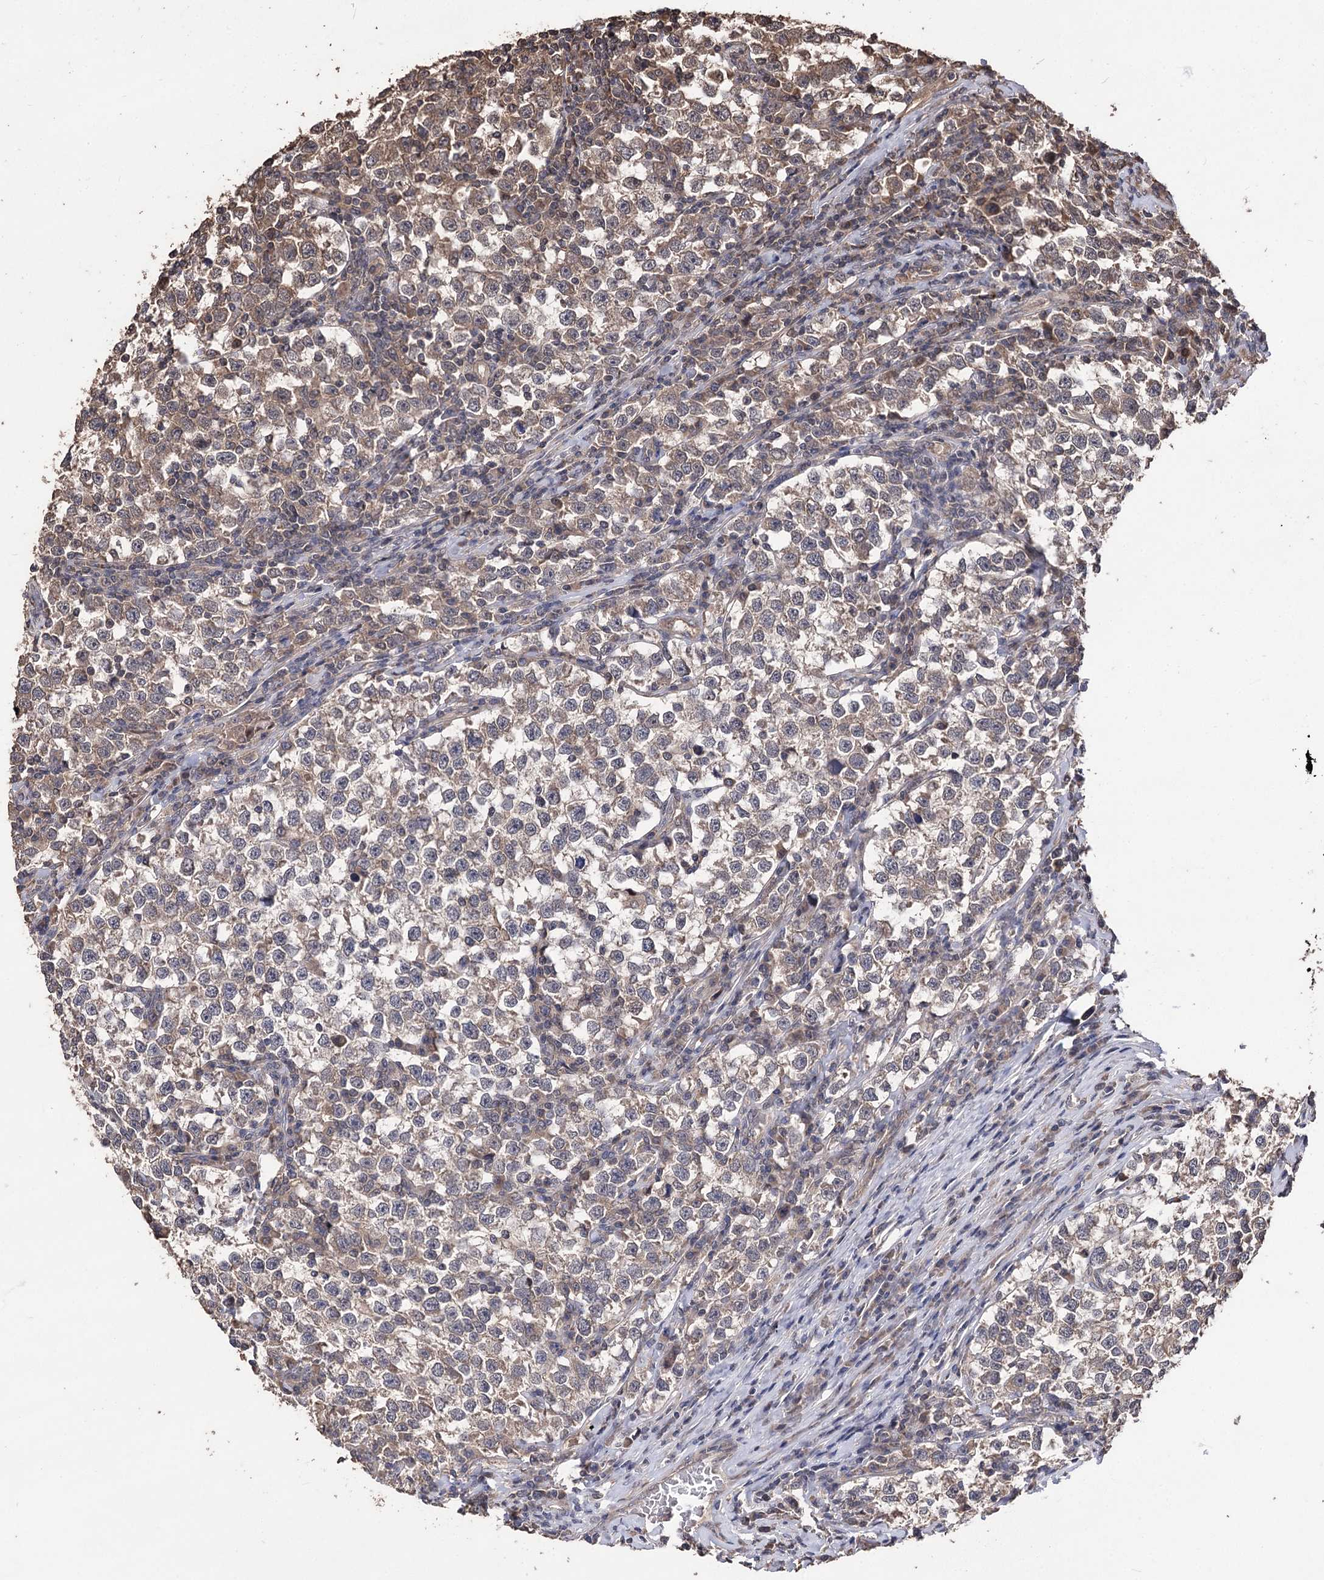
{"staining": {"intensity": "weak", "quantity": "25%-75%", "location": "cytoplasmic/membranous"}, "tissue": "testis cancer", "cell_type": "Tumor cells", "image_type": "cancer", "snomed": [{"axis": "morphology", "description": "Normal tissue, NOS"}, {"axis": "morphology", "description": "Seminoma, NOS"}, {"axis": "topography", "description": "Testis"}], "caption": "Immunohistochemistry (IHC) histopathology image of neoplastic tissue: seminoma (testis) stained using immunohistochemistry demonstrates low levels of weak protein expression localized specifically in the cytoplasmic/membranous of tumor cells, appearing as a cytoplasmic/membranous brown color.", "gene": "RASSF3", "patient": {"sex": "male", "age": 43}}